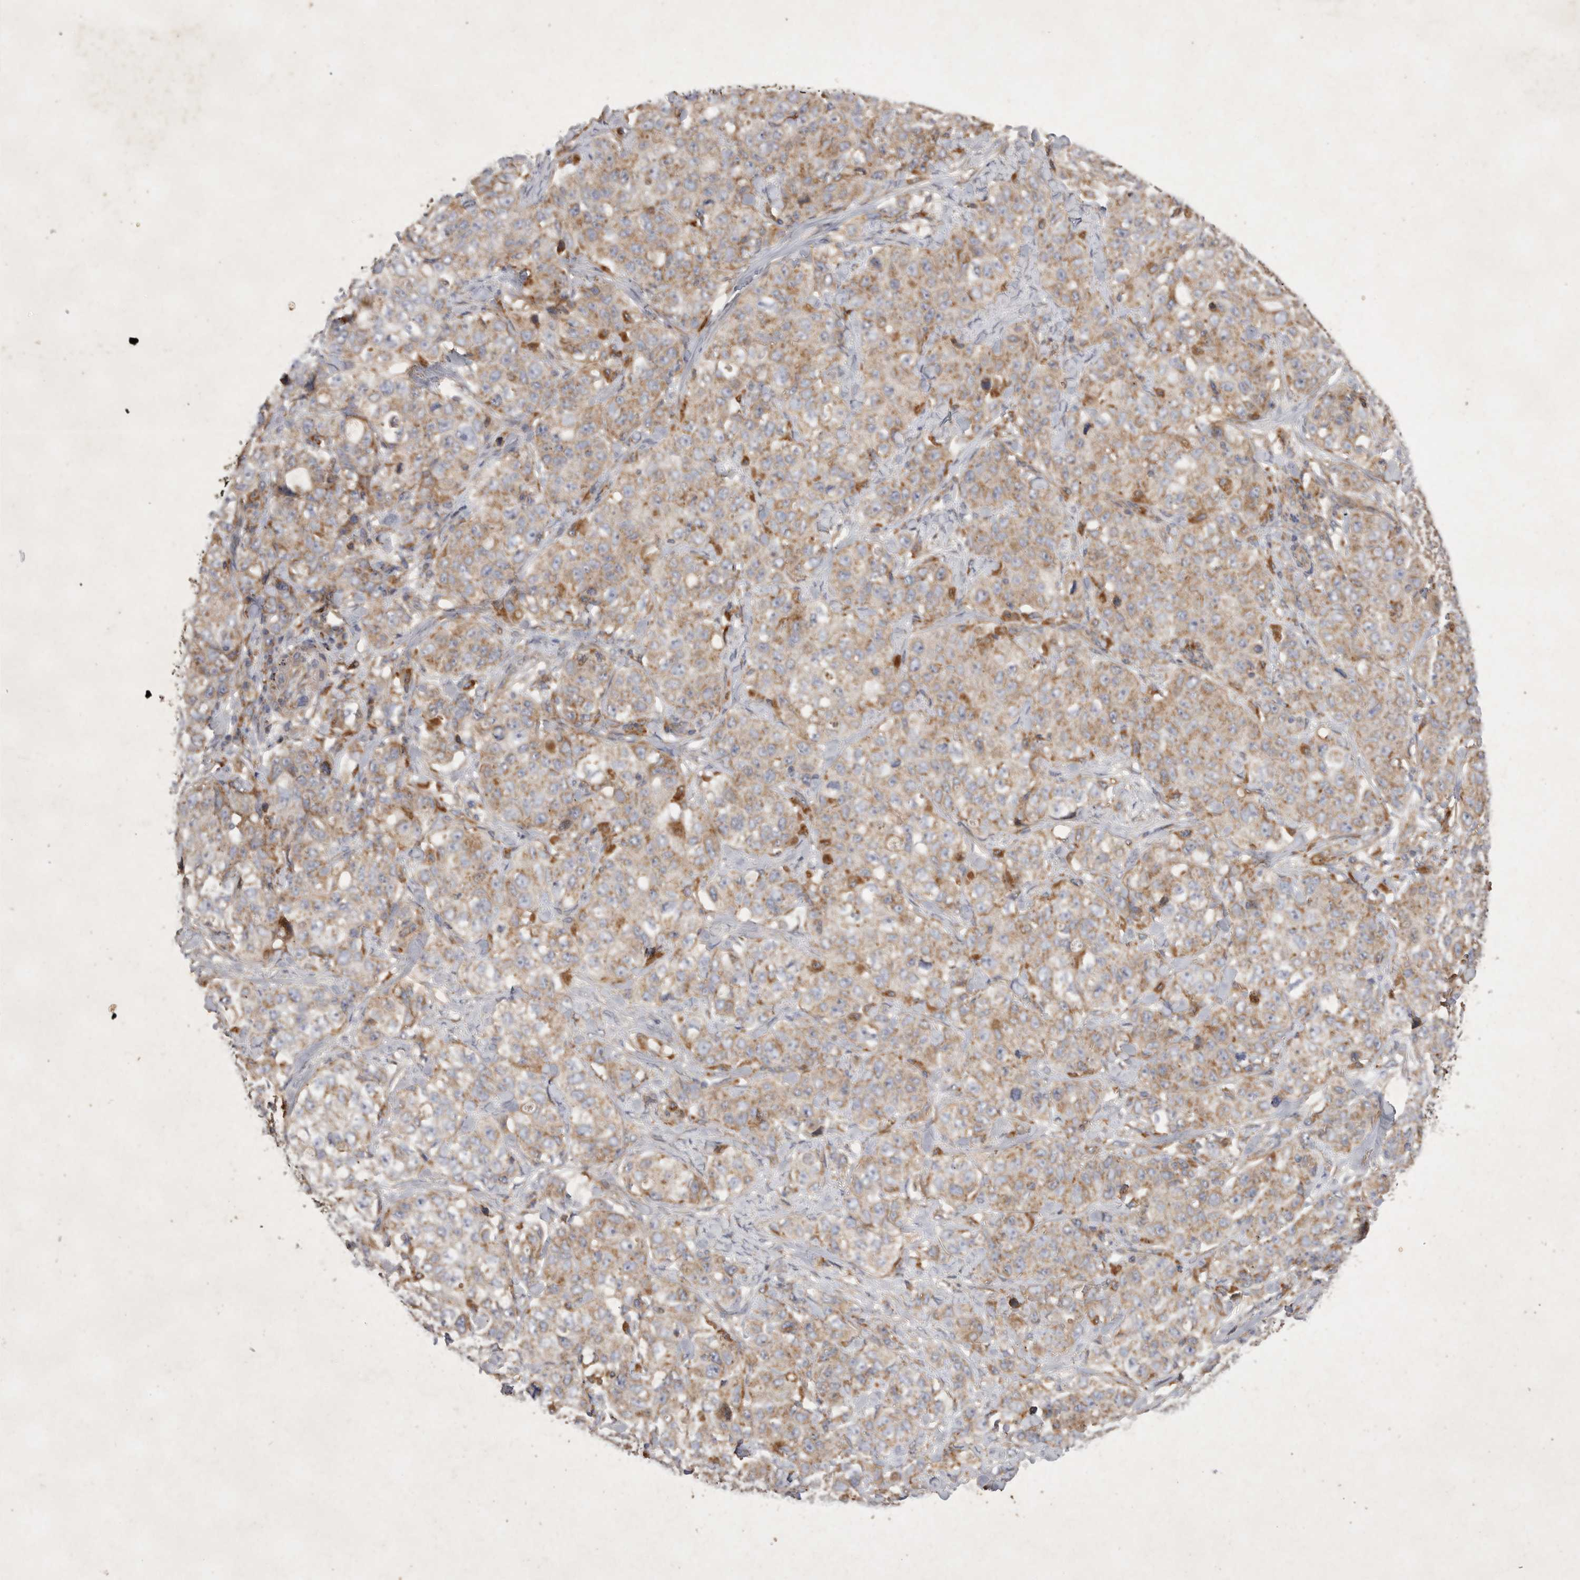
{"staining": {"intensity": "weak", "quantity": ">75%", "location": "cytoplasmic/membranous"}, "tissue": "stomach cancer", "cell_type": "Tumor cells", "image_type": "cancer", "snomed": [{"axis": "morphology", "description": "Adenocarcinoma, NOS"}, {"axis": "topography", "description": "Stomach"}], "caption": "A micrograph of human adenocarcinoma (stomach) stained for a protein shows weak cytoplasmic/membranous brown staining in tumor cells.", "gene": "MRPL41", "patient": {"sex": "male", "age": 48}}